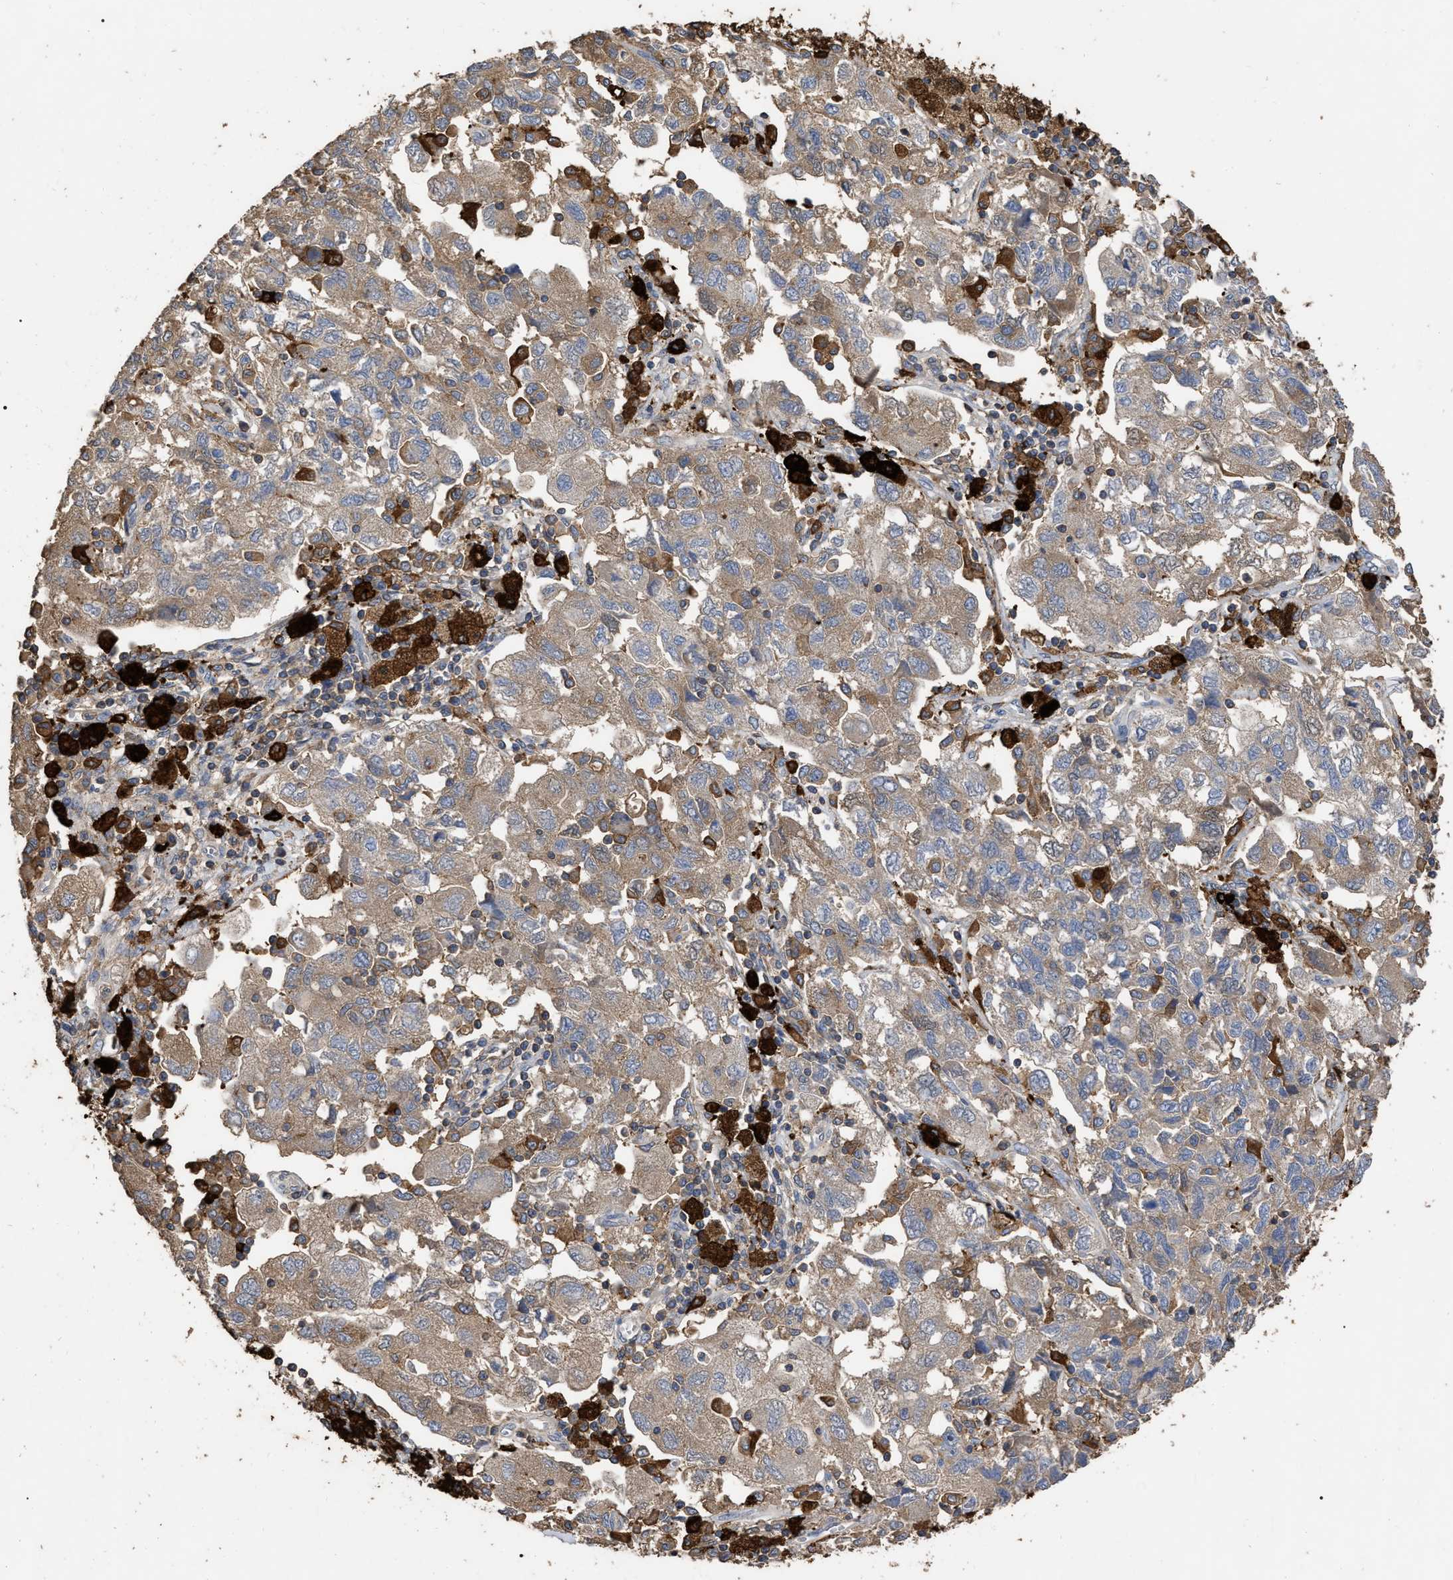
{"staining": {"intensity": "weak", "quantity": ">75%", "location": "cytoplasmic/membranous"}, "tissue": "ovarian cancer", "cell_type": "Tumor cells", "image_type": "cancer", "snomed": [{"axis": "morphology", "description": "Carcinoma, NOS"}, {"axis": "morphology", "description": "Cystadenocarcinoma, serous, NOS"}, {"axis": "topography", "description": "Ovary"}], "caption": "Immunohistochemistry (IHC) image of neoplastic tissue: carcinoma (ovarian) stained using immunohistochemistry (IHC) exhibits low levels of weak protein expression localized specifically in the cytoplasmic/membranous of tumor cells, appearing as a cytoplasmic/membranous brown color.", "gene": "GPR179", "patient": {"sex": "female", "age": 69}}